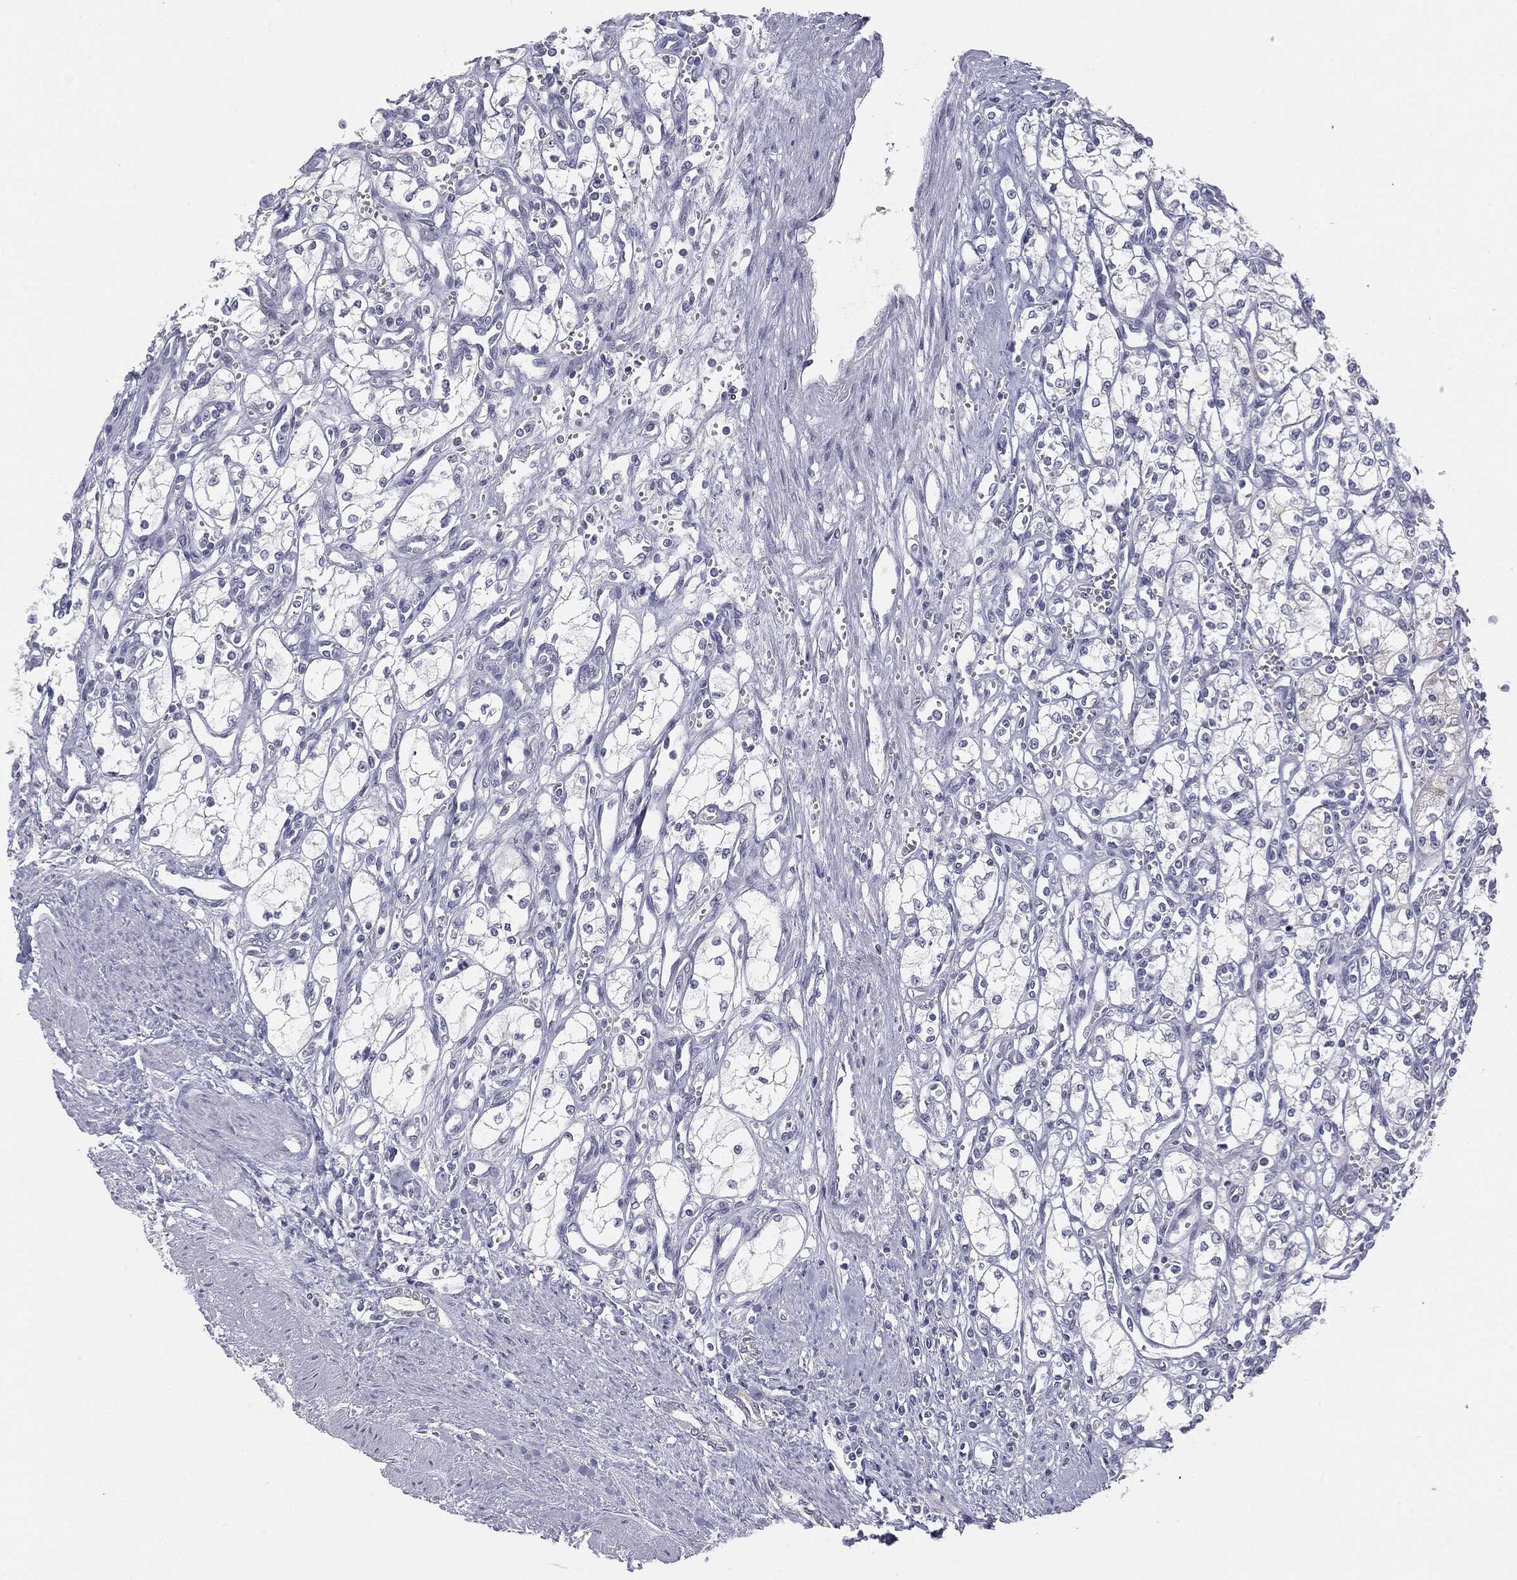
{"staining": {"intensity": "negative", "quantity": "none", "location": "none"}, "tissue": "renal cancer", "cell_type": "Tumor cells", "image_type": "cancer", "snomed": [{"axis": "morphology", "description": "Adenocarcinoma, NOS"}, {"axis": "topography", "description": "Kidney"}], "caption": "Tumor cells show no significant protein positivity in renal adenocarcinoma. (Stains: DAB (3,3'-diaminobenzidine) immunohistochemistry with hematoxylin counter stain, Microscopy: brightfield microscopy at high magnification).", "gene": "MUC1", "patient": {"sex": "male", "age": 59}}